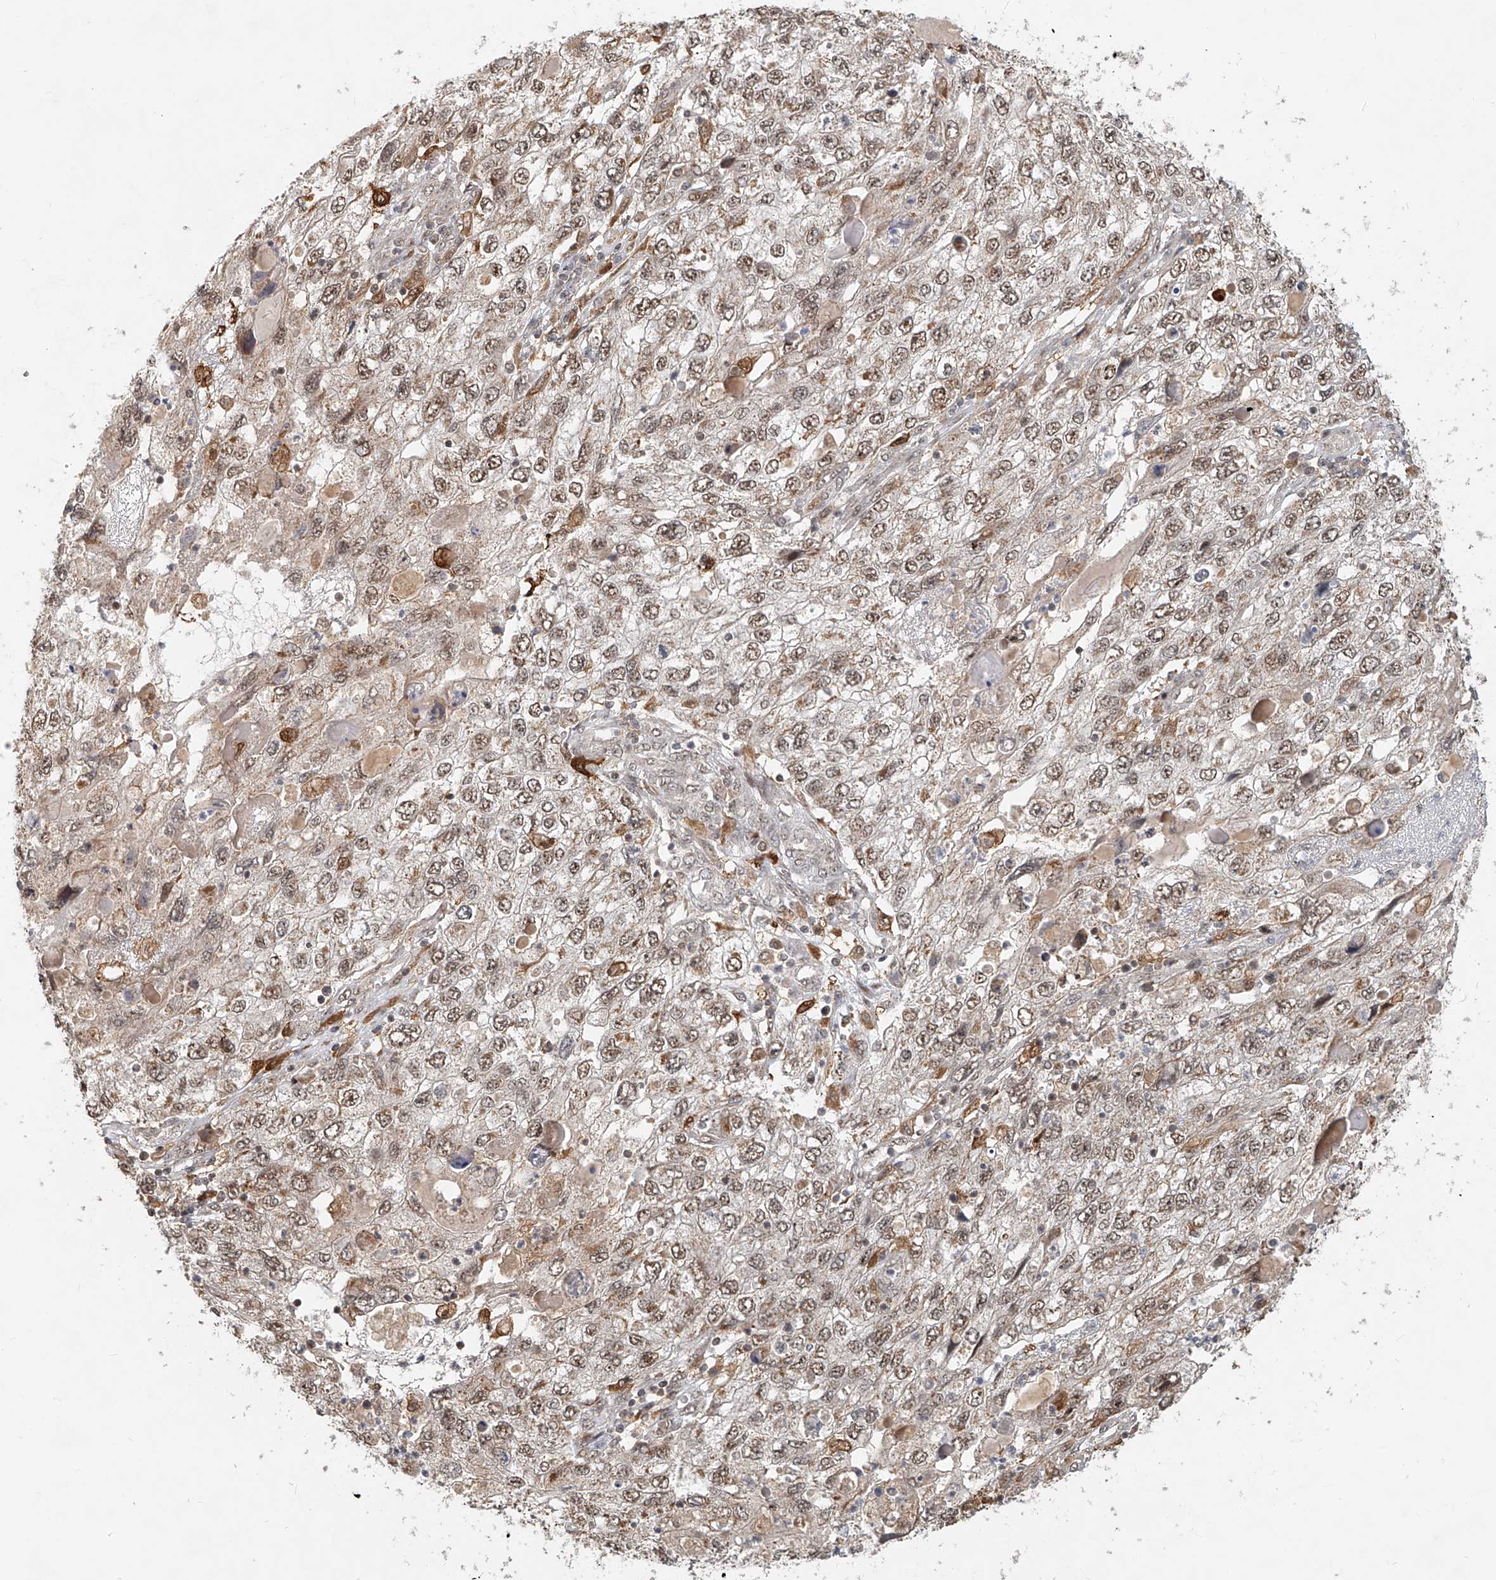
{"staining": {"intensity": "weak", "quantity": ">75%", "location": "cytoplasmic/membranous,nuclear"}, "tissue": "endometrial cancer", "cell_type": "Tumor cells", "image_type": "cancer", "snomed": [{"axis": "morphology", "description": "Adenocarcinoma, NOS"}, {"axis": "topography", "description": "Endometrium"}], "caption": "A micrograph of adenocarcinoma (endometrial) stained for a protein demonstrates weak cytoplasmic/membranous and nuclear brown staining in tumor cells. (brown staining indicates protein expression, while blue staining denotes nuclei).", "gene": "SYTL3", "patient": {"sex": "female", "age": 49}}